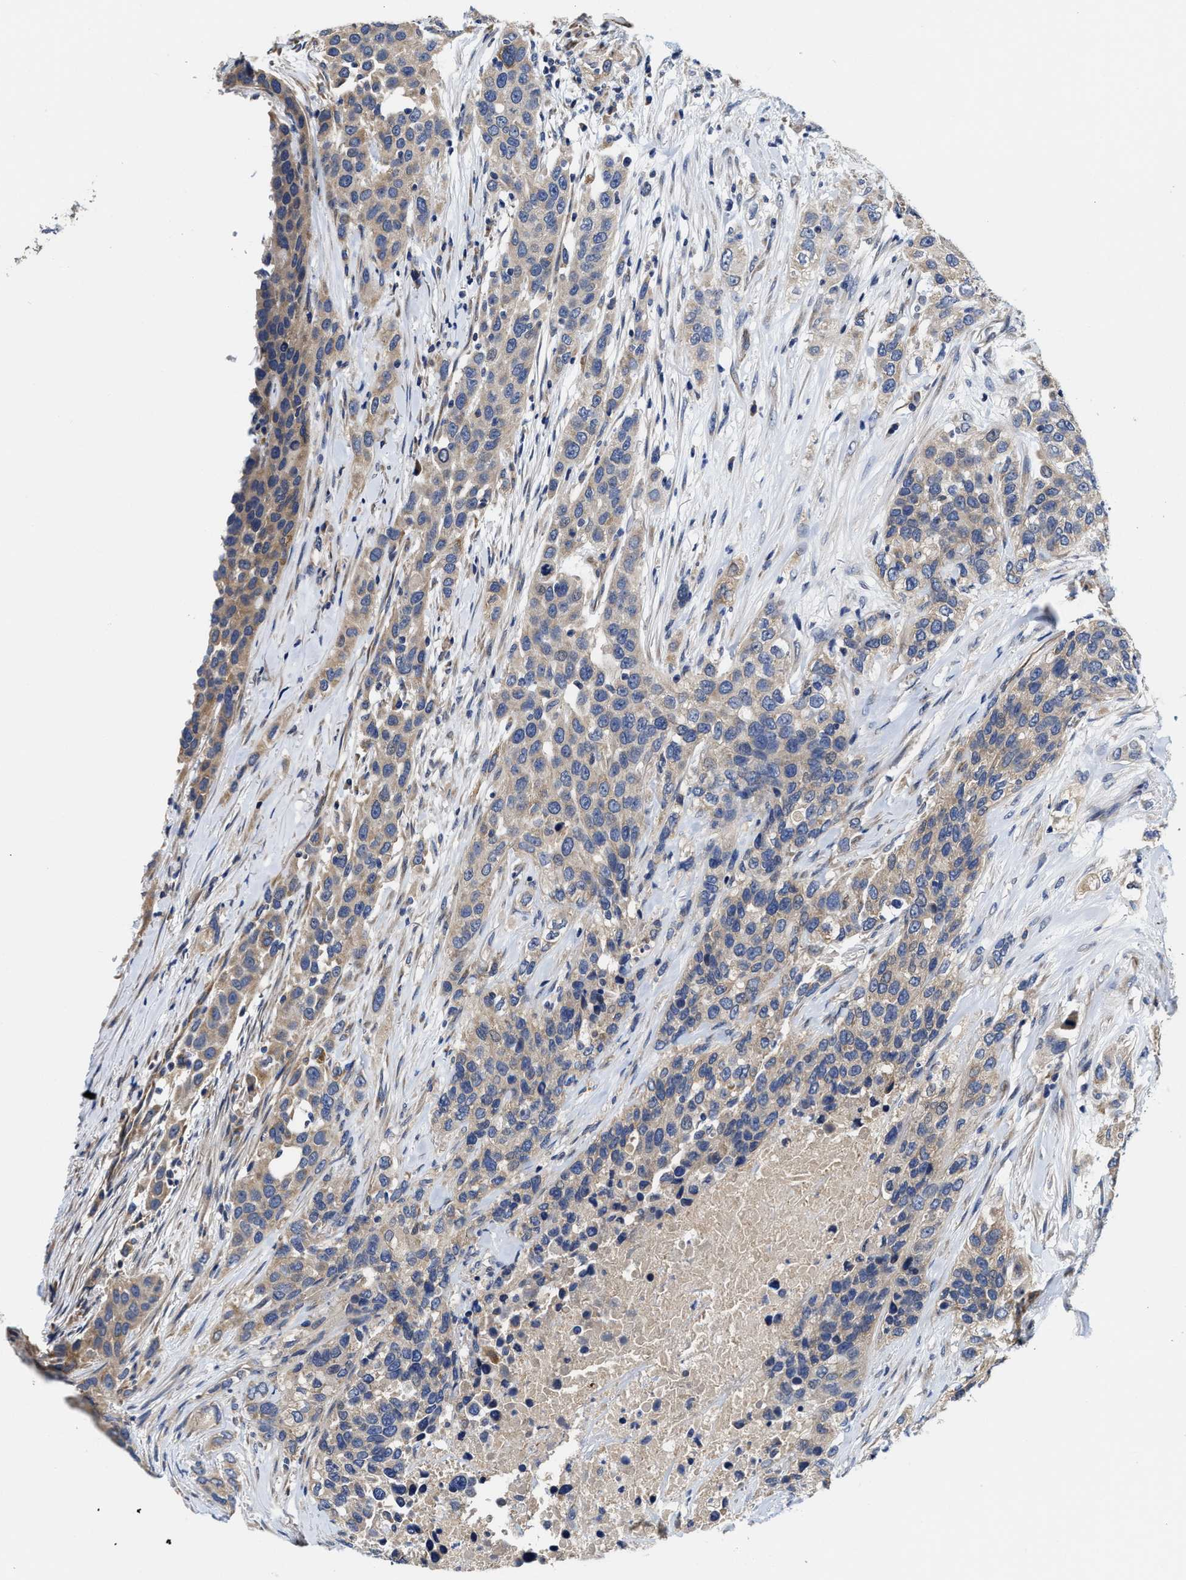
{"staining": {"intensity": "weak", "quantity": "<25%", "location": "cytoplasmic/membranous"}, "tissue": "urothelial cancer", "cell_type": "Tumor cells", "image_type": "cancer", "snomed": [{"axis": "morphology", "description": "Urothelial carcinoma, High grade"}, {"axis": "topography", "description": "Urinary bladder"}], "caption": "IHC of urothelial cancer displays no staining in tumor cells.", "gene": "TRAF6", "patient": {"sex": "female", "age": 80}}